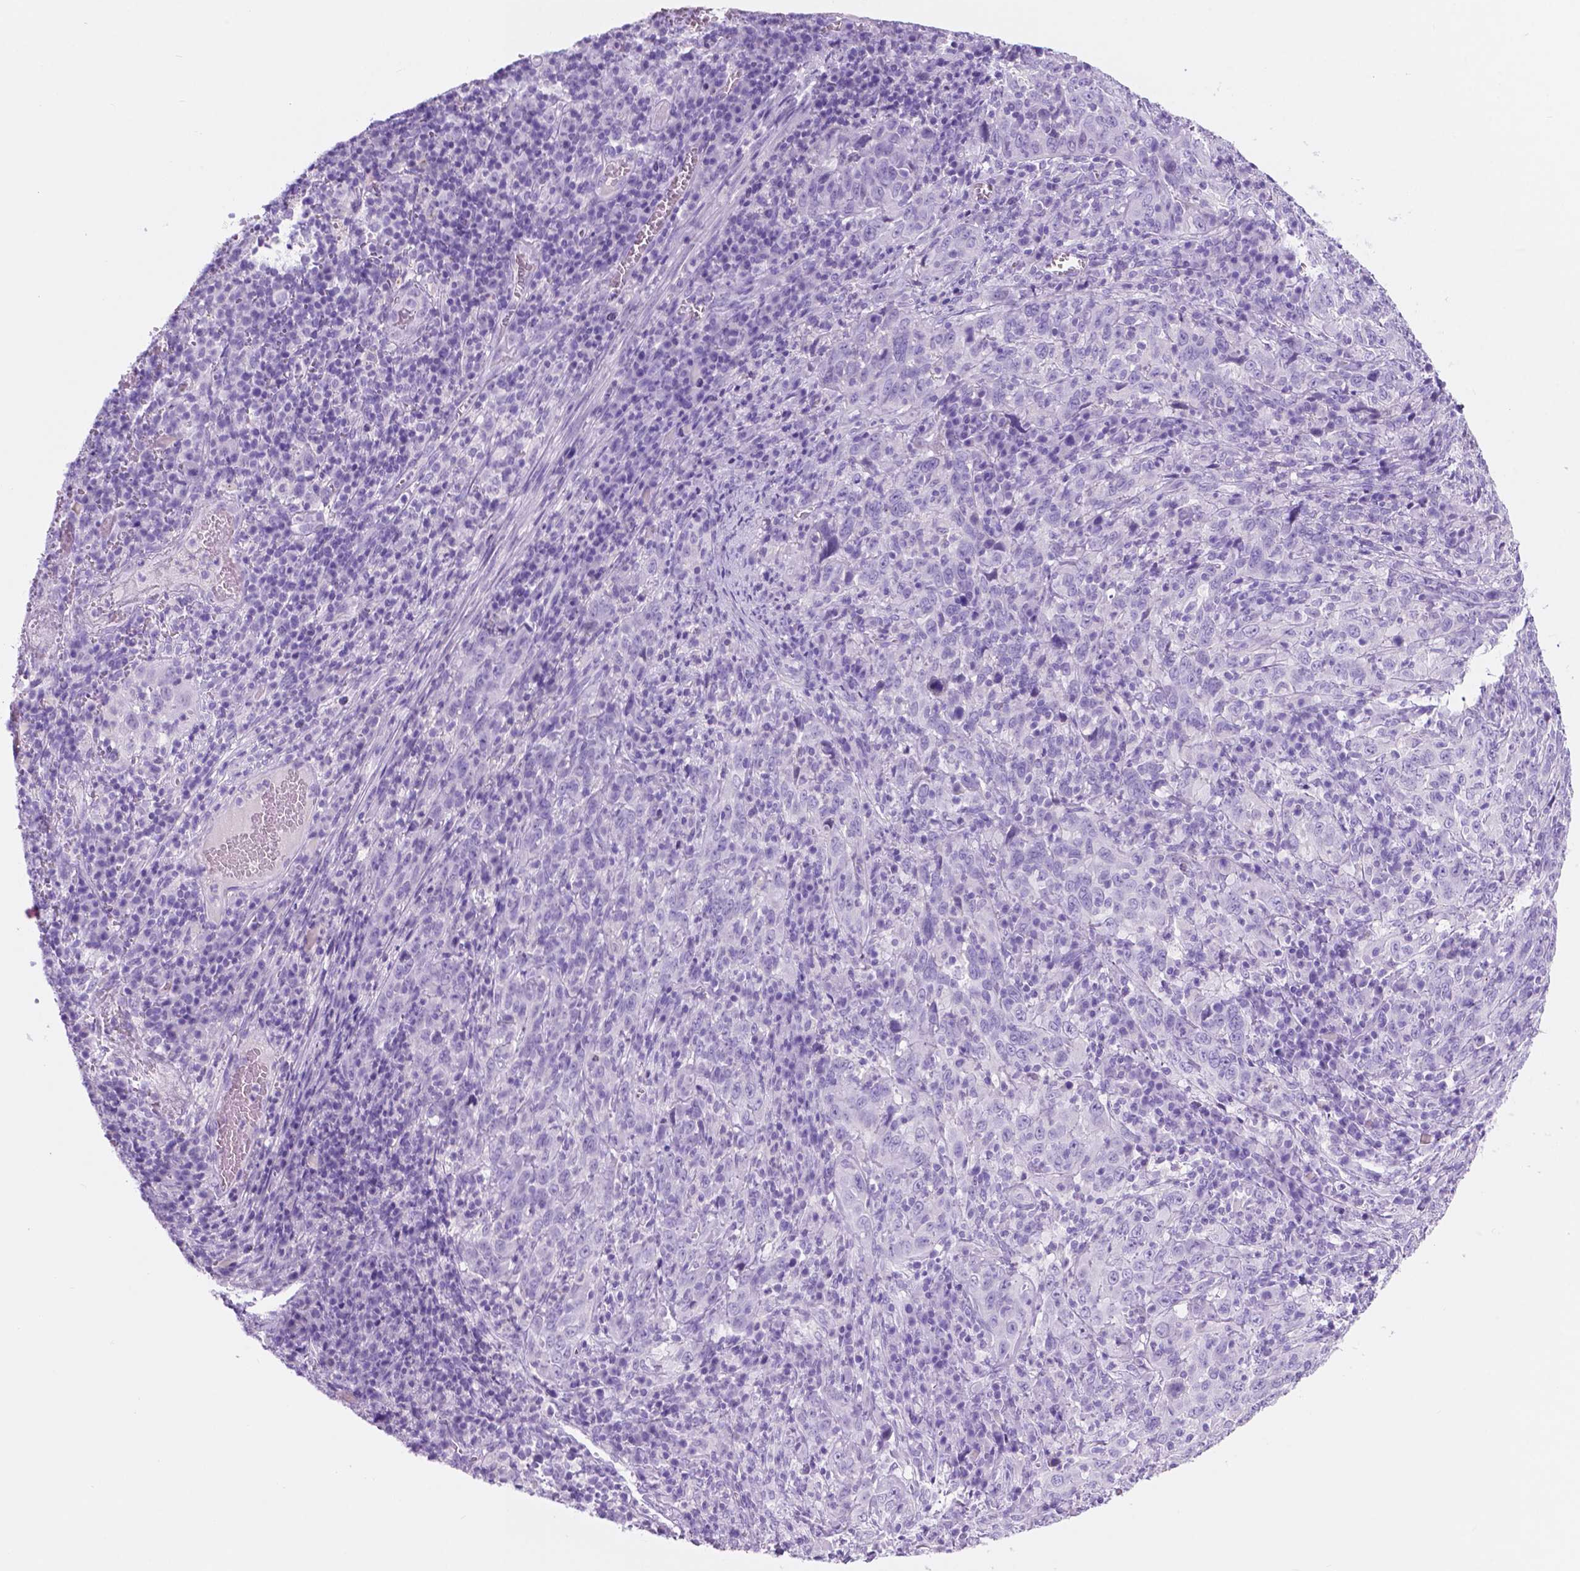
{"staining": {"intensity": "negative", "quantity": "none", "location": "none"}, "tissue": "cervical cancer", "cell_type": "Tumor cells", "image_type": "cancer", "snomed": [{"axis": "morphology", "description": "Squamous cell carcinoma, NOS"}, {"axis": "topography", "description": "Cervix"}], "caption": "This histopathology image is of cervical squamous cell carcinoma stained with immunohistochemistry (IHC) to label a protein in brown with the nuclei are counter-stained blue. There is no expression in tumor cells.", "gene": "CUZD1", "patient": {"sex": "female", "age": 46}}